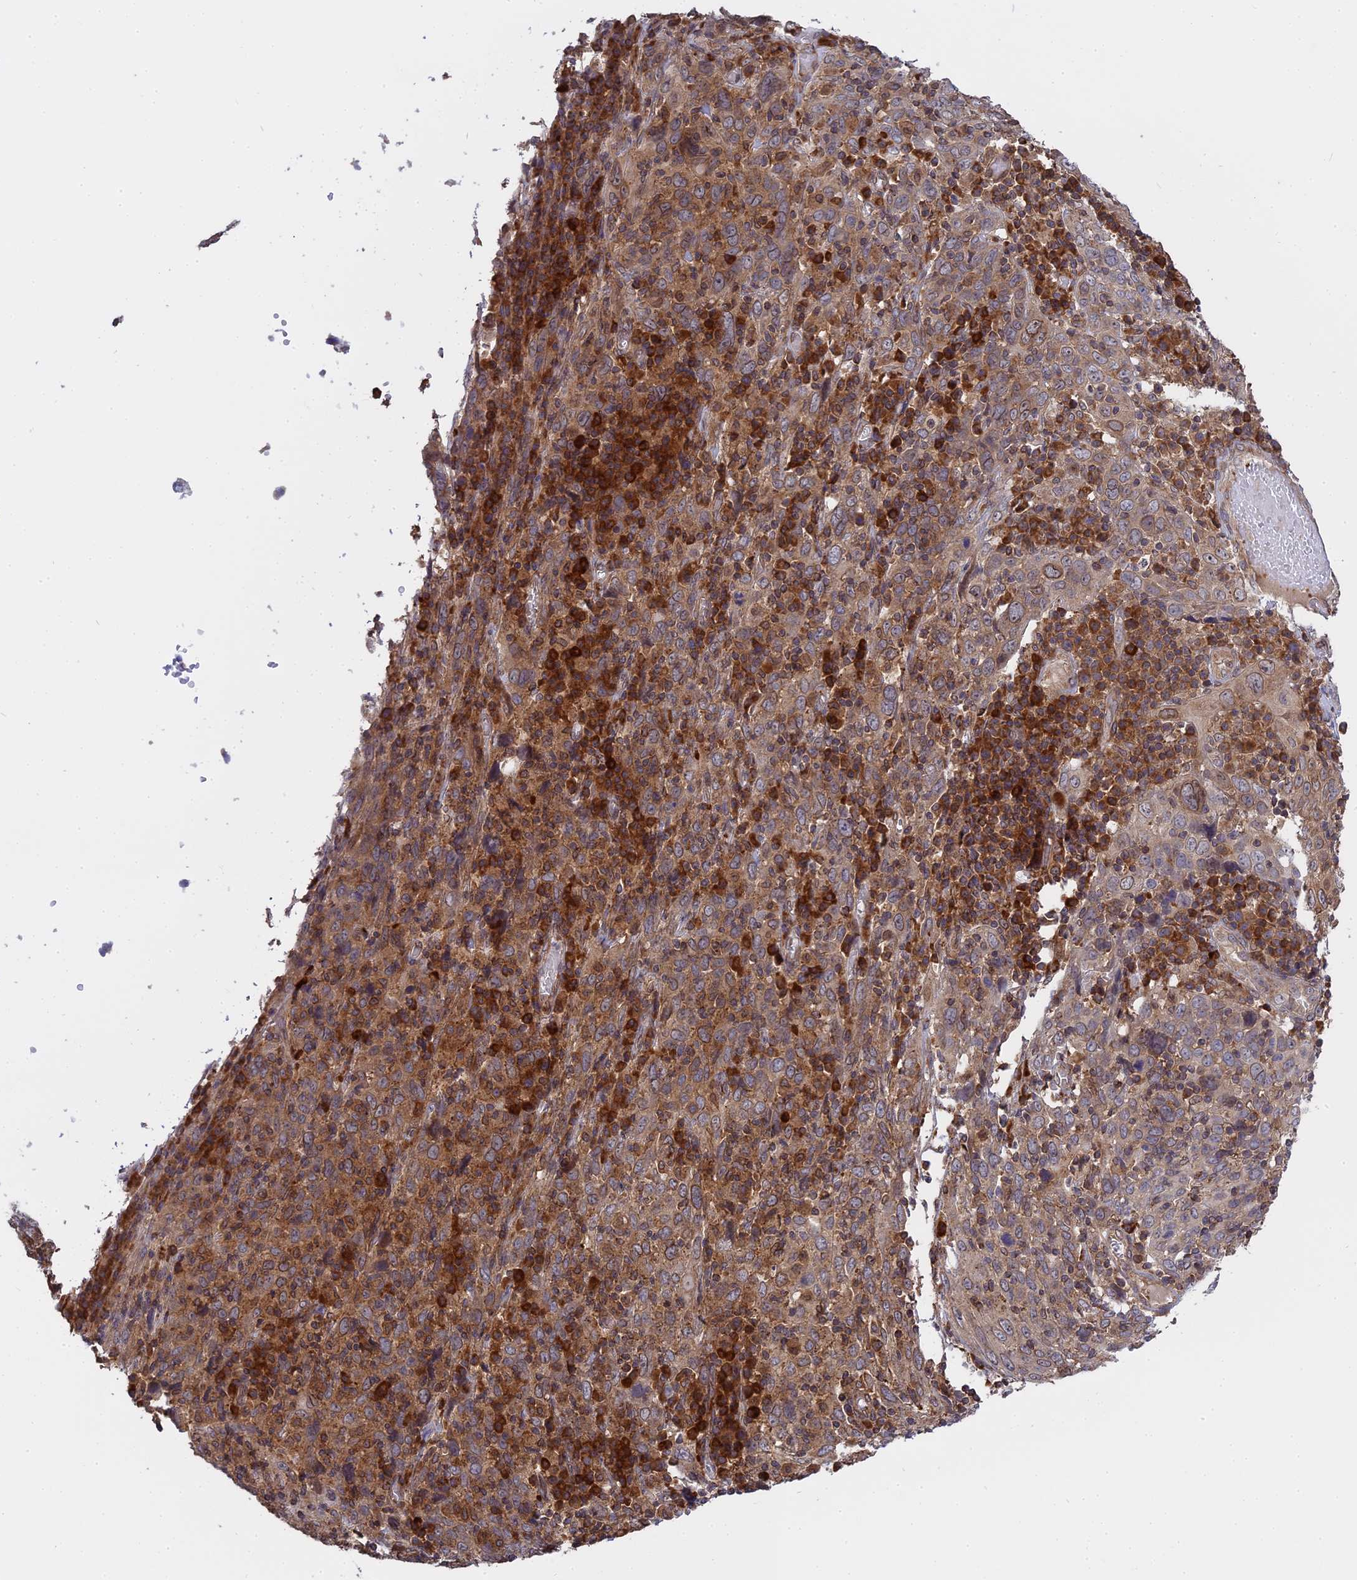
{"staining": {"intensity": "moderate", "quantity": ">75%", "location": "cytoplasmic/membranous"}, "tissue": "cervical cancer", "cell_type": "Tumor cells", "image_type": "cancer", "snomed": [{"axis": "morphology", "description": "Squamous cell carcinoma, NOS"}, {"axis": "topography", "description": "Cervix"}], "caption": "Moderate cytoplasmic/membranous protein staining is seen in approximately >75% of tumor cells in cervical cancer.", "gene": "IL21R", "patient": {"sex": "female", "age": 46}}